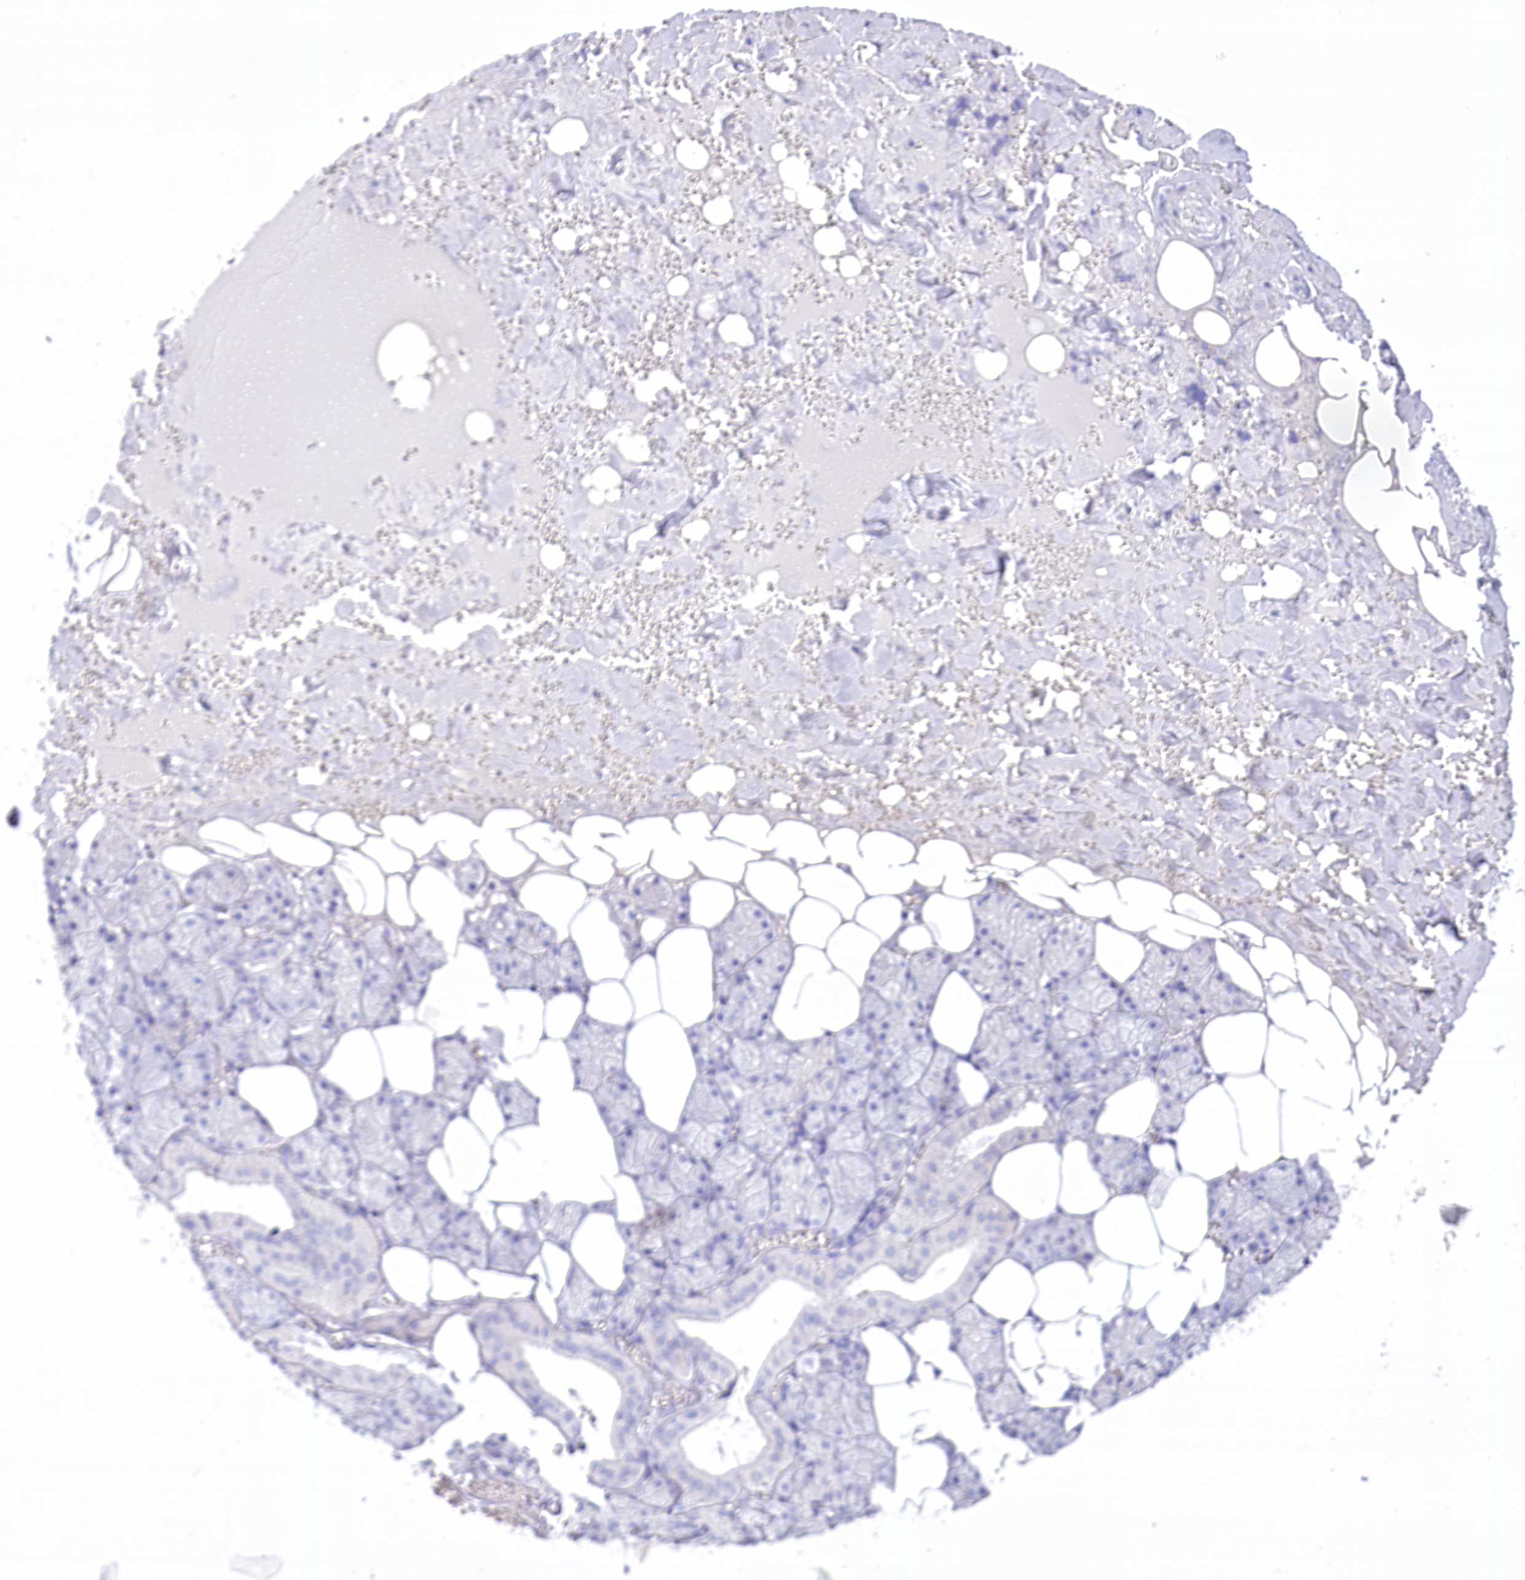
{"staining": {"intensity": "negative", "quantity": "none", "location": "none"}, "tissue": "salivary gland", "cell_type": "Glandular cells", "image_type": "normal", "snomed": [{"axis": "morphology", "description": "Normal tissue, NOS"}, {"axis": "topography", "description": "Salivary gland"}], "caption": "Immunohistochemistry (IHC) of normal human salivary gland shows no staining in glandular cells. Brightfield microscopy of IHC stained with DAB (3,3'-diaminobenzidine) (brown) and hematoxylin (blue), captured at high magnification.", "gene": "PBLD", "patient": {"sex": "male", "age": 62}}